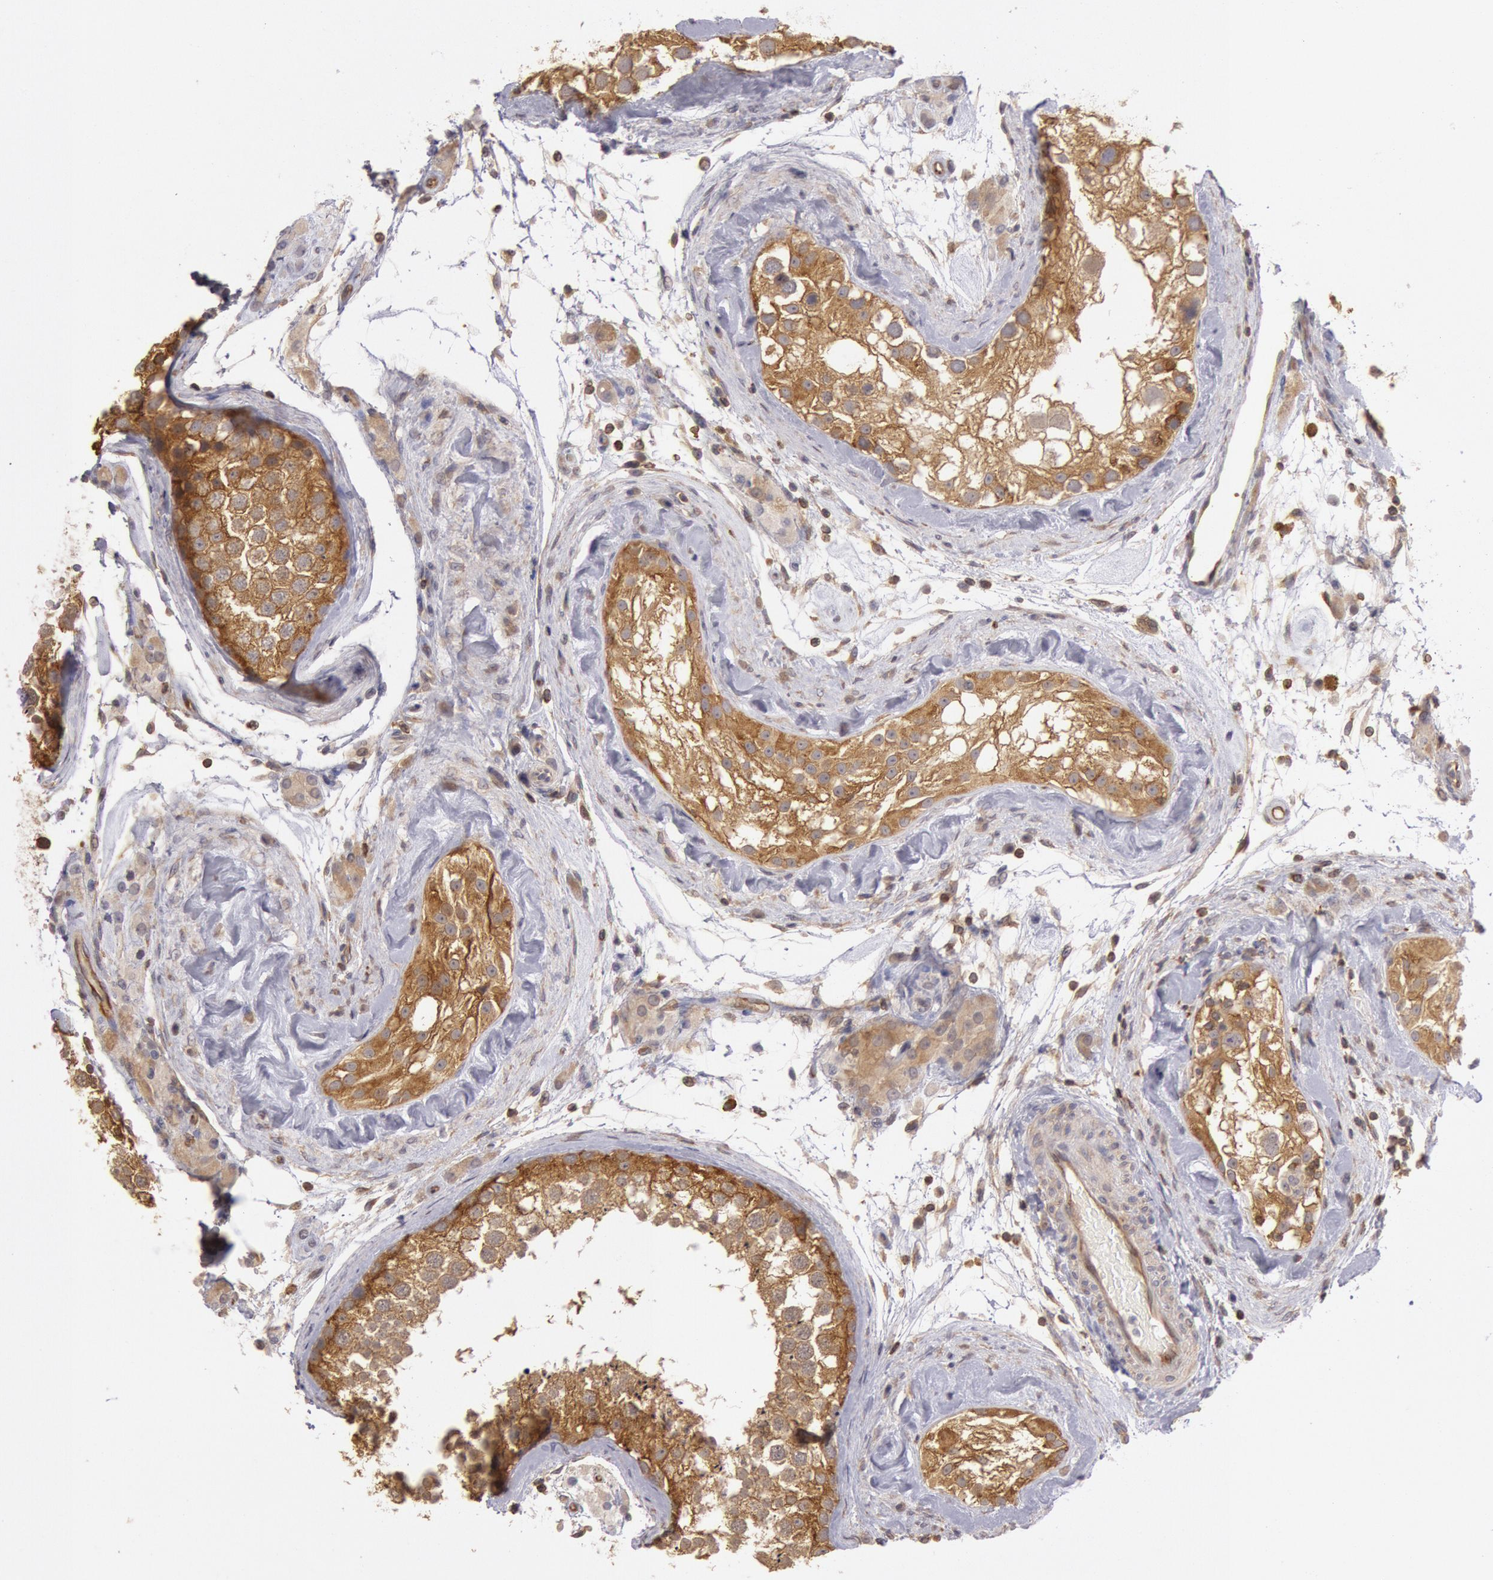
{"staining": {"intensity": "strong", "quantity": ">75%", "location": "cytoplasmic/membranous"}, "tissue": "testis", "cell_type": "Cells in seminiferous ducts", "image_type": "normal", "snomed": [{"axis": "morphology", "description": "Normal tissue, NOS"}, {"axis": "topography", "description": "Testis"}], "caption": "Protein staining by IHC exhibits strong cytoplasmic/membranous expression in approximately >75% of cells in seminiferous ducts in unremarkable testis.", "gene": "NMT2", "patient": {"sex": "male", "age": 46}}